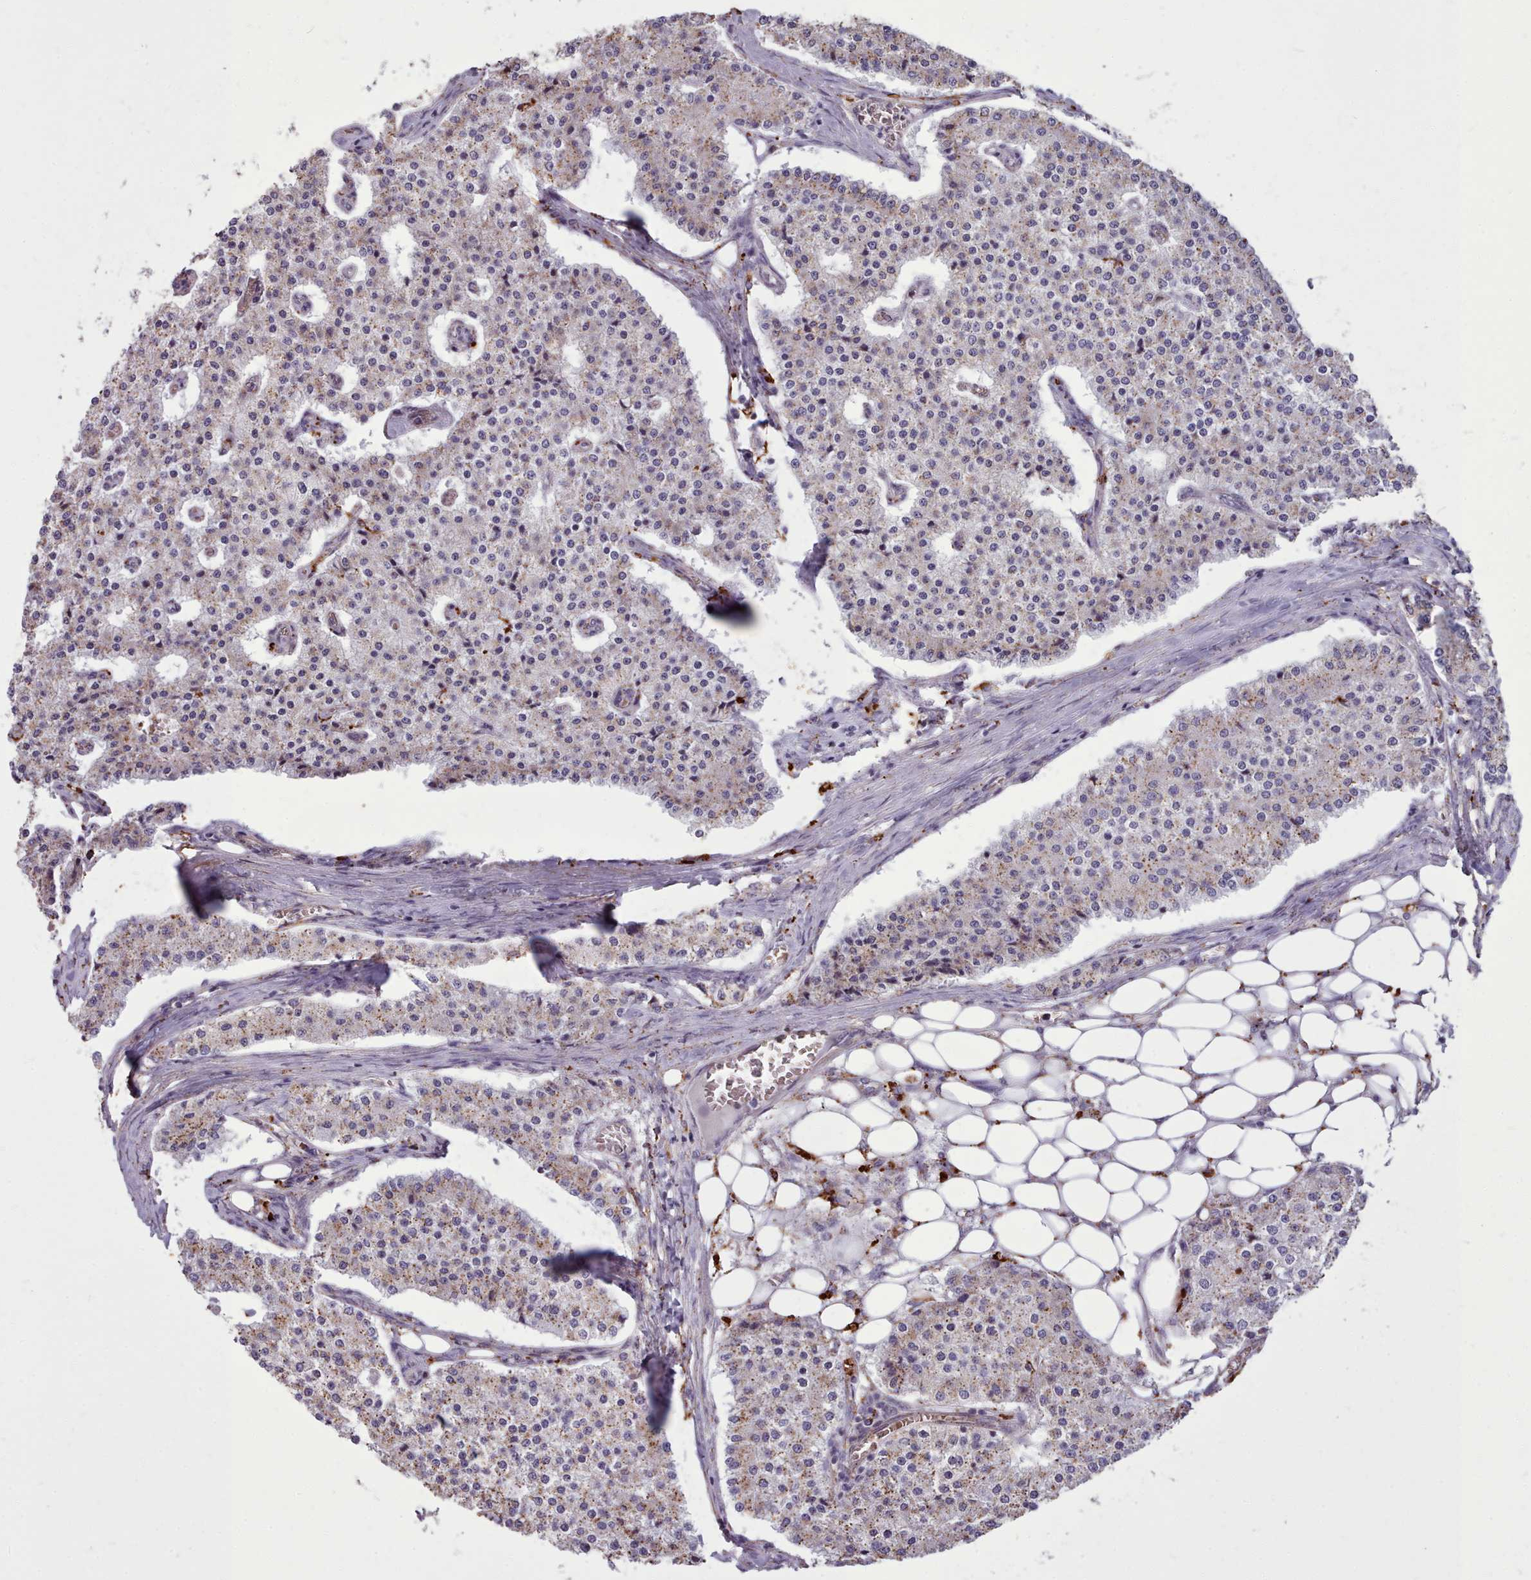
{"staining": {"intensity": "weak", "quantity": "<25%", "location": "cytoplasmic/membranous"}, "tissue": "carcinoid", "cell_type": "Tumor cells", "image_type": "cancer", "snomed": [{"axis": "morphology", "description": "Carcinoid, malignant, NOS"}, {"axis": "topography", "description": "Colon"}], "caption": "A high-resolution photomicrograph shows immunohistochemistry staining of carcinoid, which demonstrates no significant expression in tumor cells.", "gene": "PACSIN3", "patient": {"sex": "female", "age": 52}}